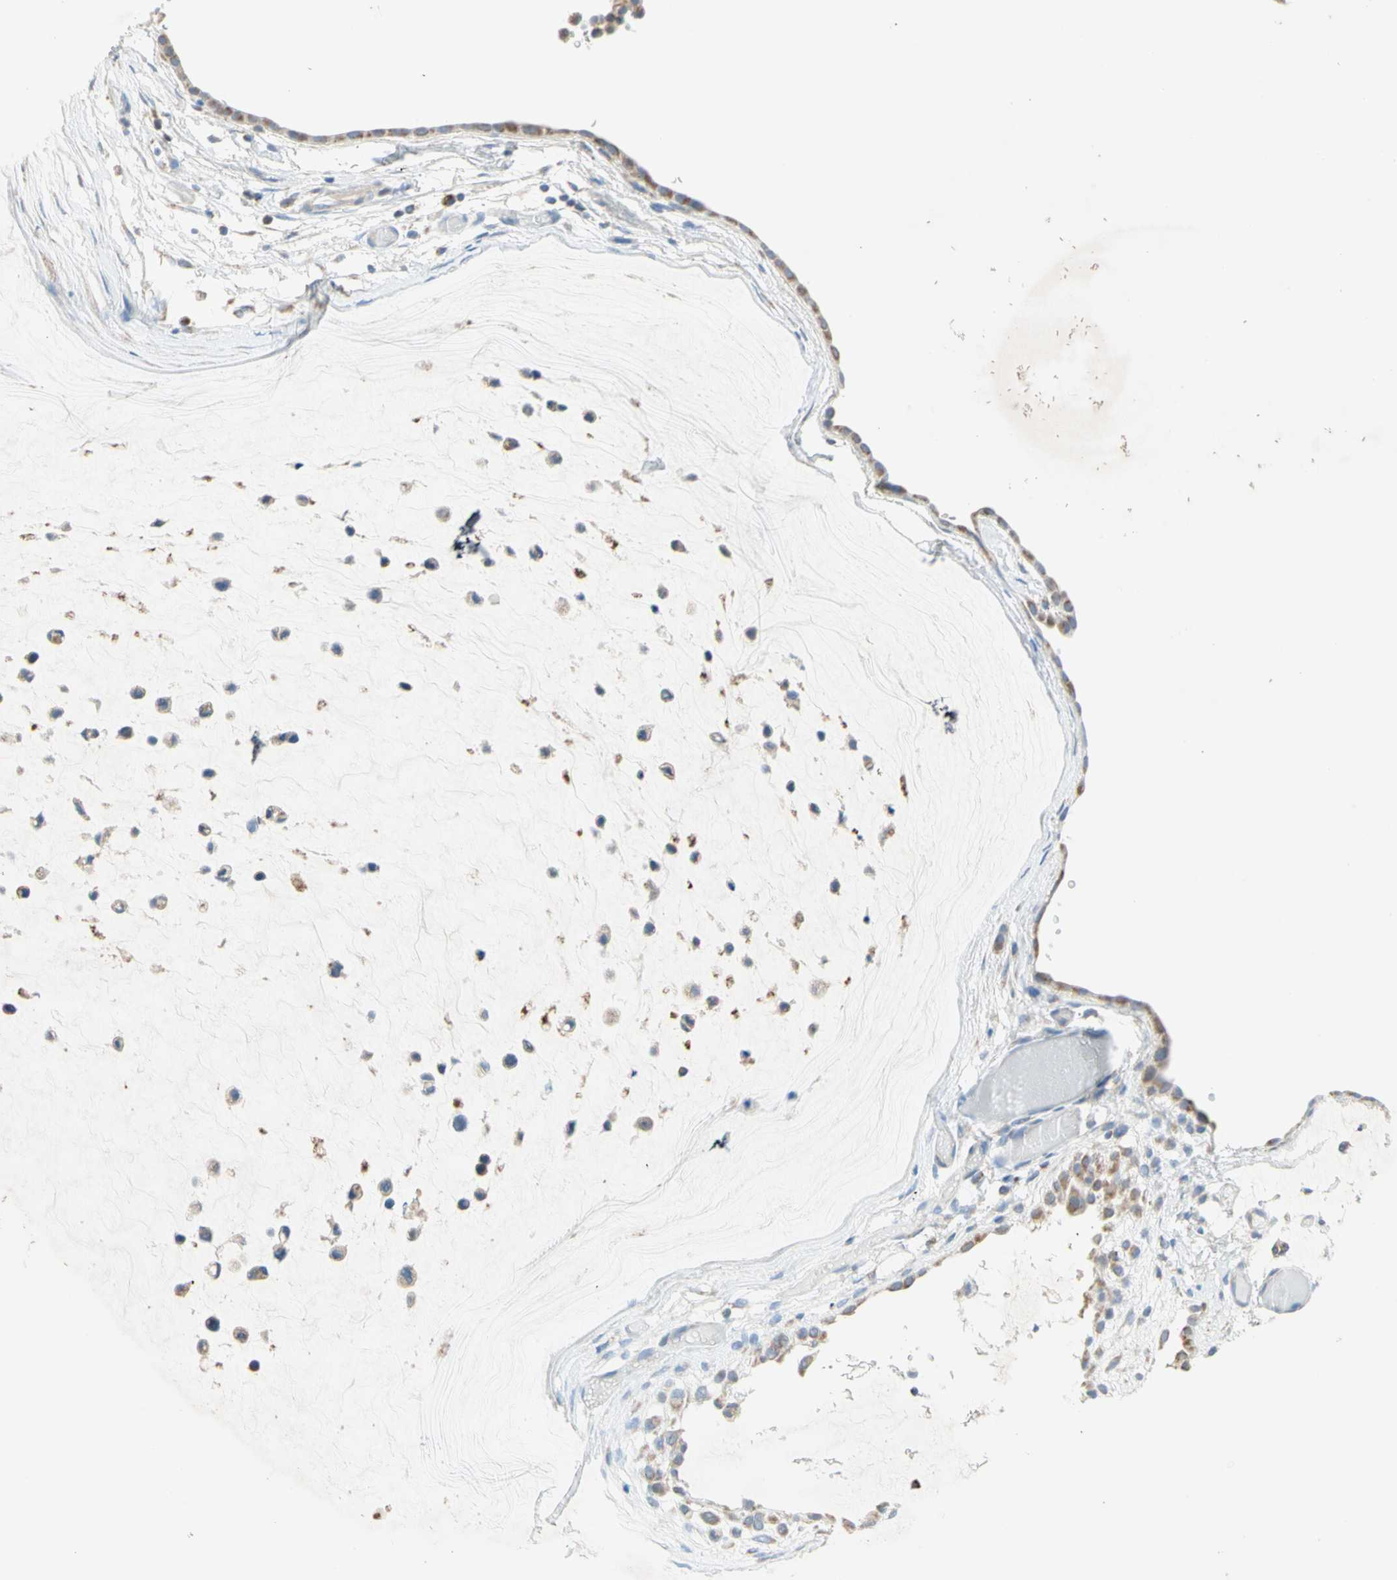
{"staining": {"intensity": "weak", "quantity": "25%-75%", "location": "cytoplasmic/membranous"}, "tissue": "ovarian cancer", "cell_type": "Tumor cells", "image_type": "cancer", "snomed": [{"axis": "morphology", "description": "Cystadenocarcinoma, mucinous, NOS"}, {"axis": "topography", "description": "Ovary"}], "caption": "IHC (DAB (3,3'-diaminobenzidine)) staining of ovarian mucinous cystadenocarcinoma shows weak cytoplasmic/membranous protein staining in approximately 25%-75% of tumor cells.", "gene": "MFF", "patient": {"sex": "female", "age": 39}}